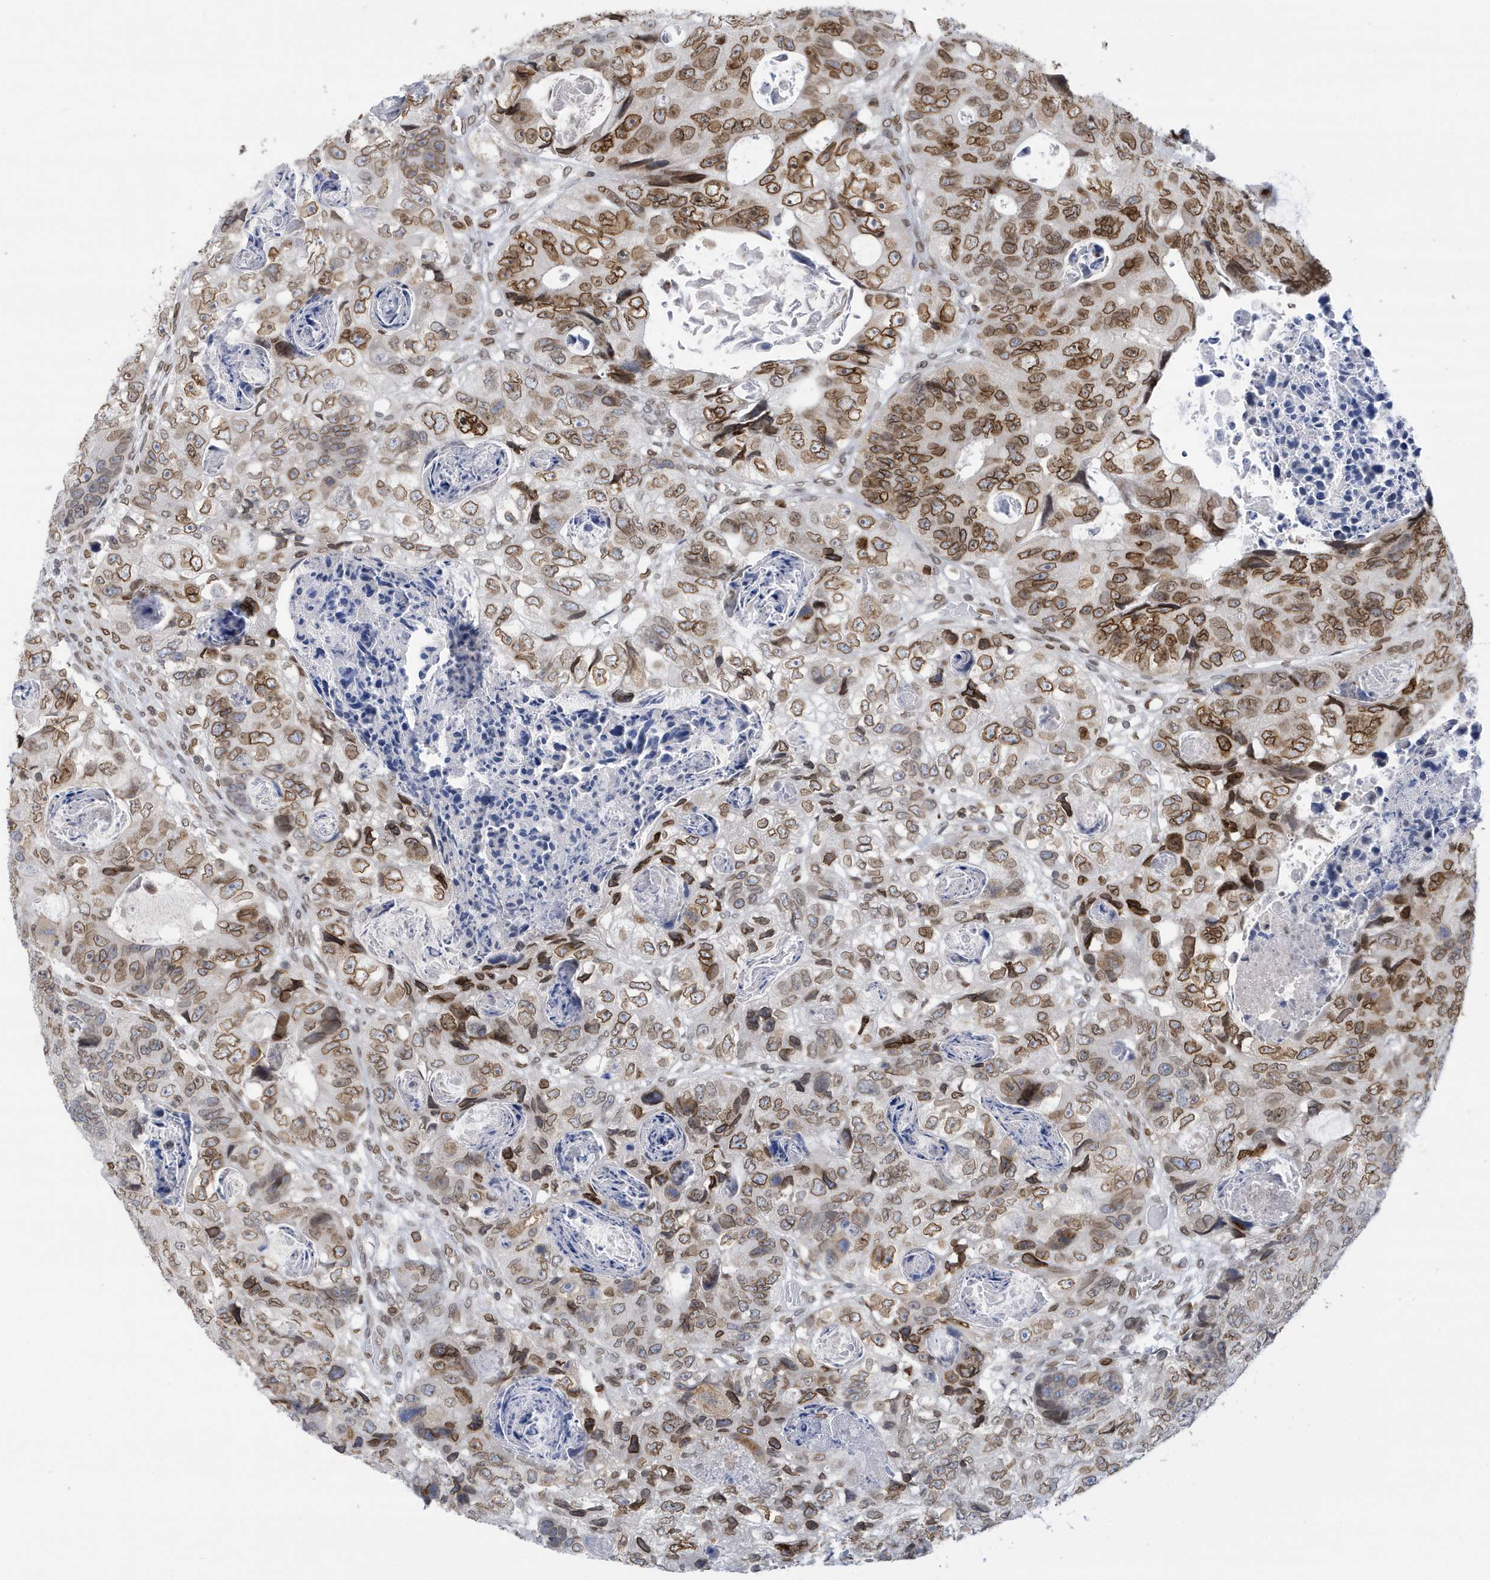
{"staining": {"intensity": "moderate", "quantity": ">75%", "location": "cytoplasmic/membranous,nuclear"}, "tissue": "colorectal cancer", "cell_type": "Tumor cells", "image_type": "cancer", "snomed": [{"axis": "morphology", "description": "Adenocarcinoma, NOS"}, {"axis": "topography", "description": "Rectum"}], "caption": "IHC (DAB (3,3'-diaminobenzidine)) staining of colorectal cancer shows moderate cytoplasmic/membranous and nuclear protein staining in approximately >75% of tumor cells. Immunohistochemistry (ihc) stains the protein in brown and the nuclei are stained blue.", "gene": "PCYT1A", "patient": {"sex": "male", "age": 59}}